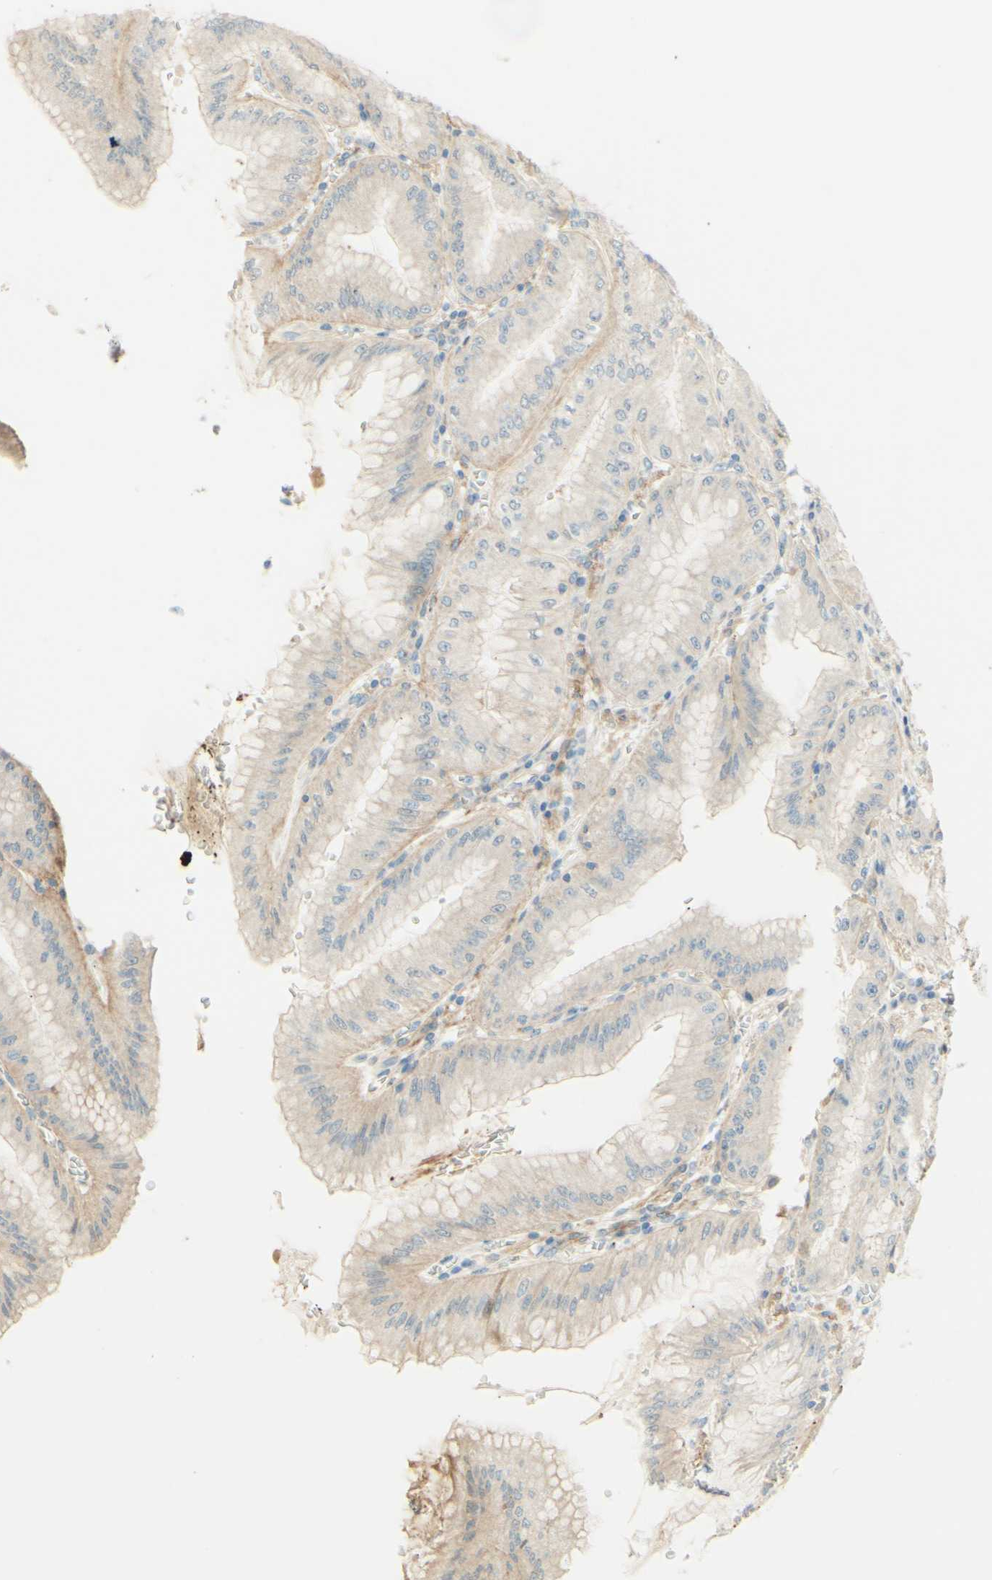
{"staining": {"intensity": "strong", "quantity": "25%-75%", "location": "cytoplasmic/membranous"}, "tissue": "stomach", "cell_type": "Glandular cells", "image_type": "normal", "snomed": [{"axis": "morphology", "description": "Normal tissue, NOS"}, {"axis": "topography", "description": "Stomach, lower"}], "caption": "Protein analysis of normal stomach shows strong cytoplasmic/membranous positivity in about 25%-75% of glandular cells. The protein of interest is stained brown, and the nuclei are stained in blue (DAB (3,3'-diaminobenzidine) IHC with brightfield microscopy, high magnification).", "gene": "PROM1", "patient": {"sex": "male", "age": 71}}